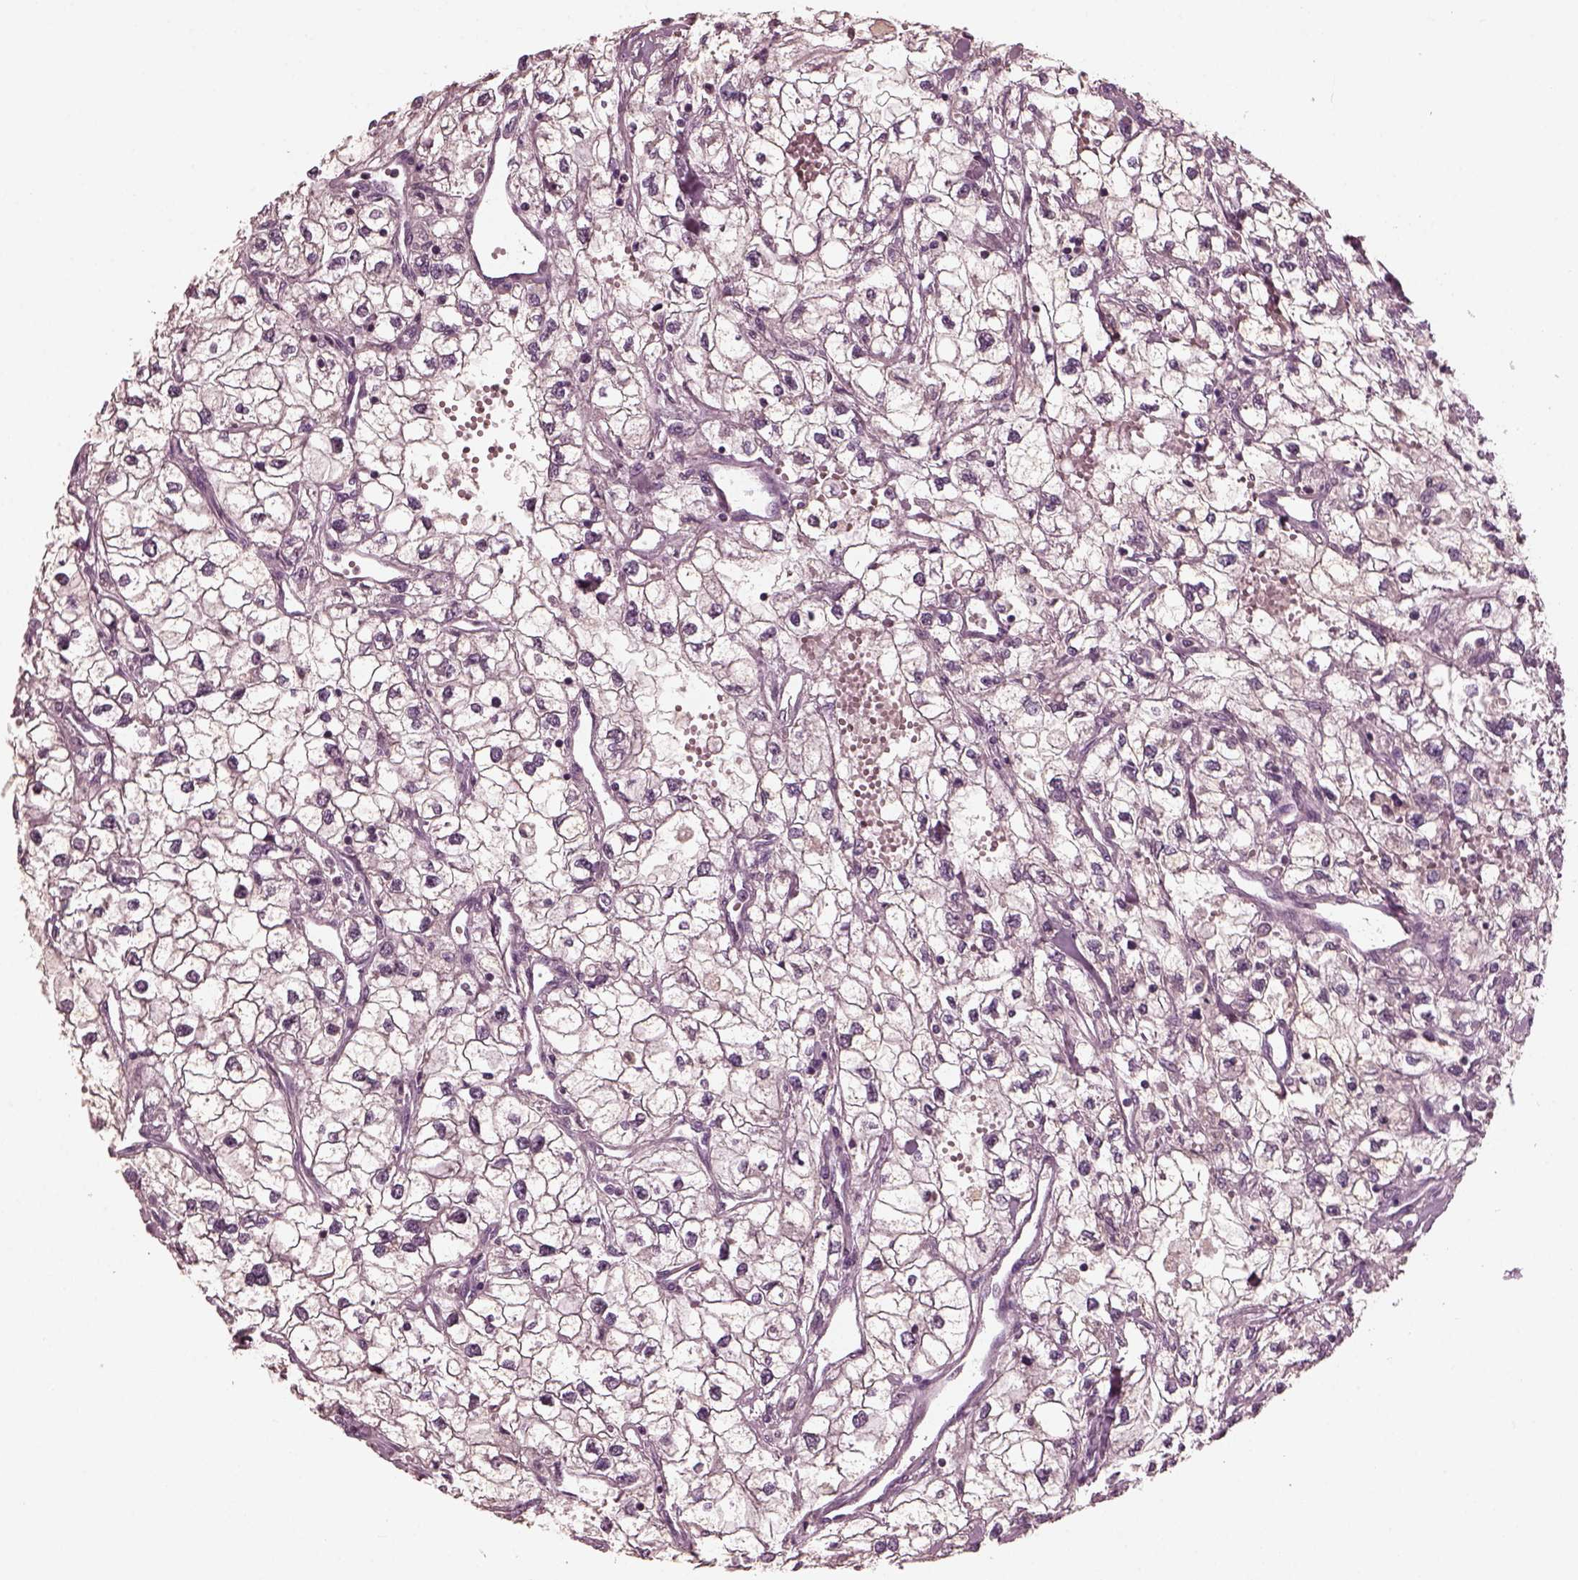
{"staining": {"intensity": "negative", "quantity": "none", "location": "none"}, "tissue": "renal cancer", "cell_type": "Tumor cells", "image_type": "cancer", "snomed": [{"axis": "morphology", "description": "Adenocarcinoma, NOS"}, {"axis": "topography", "description": "Kidney"}], "caption": "High power microscopy histopathology image of an IHC histopathology image of renal cancer (adenocarcinoma), revealing no significant staining in tumor cells.", "gene": "PORCN", "patient": {"sex": "male", "age": 59}}